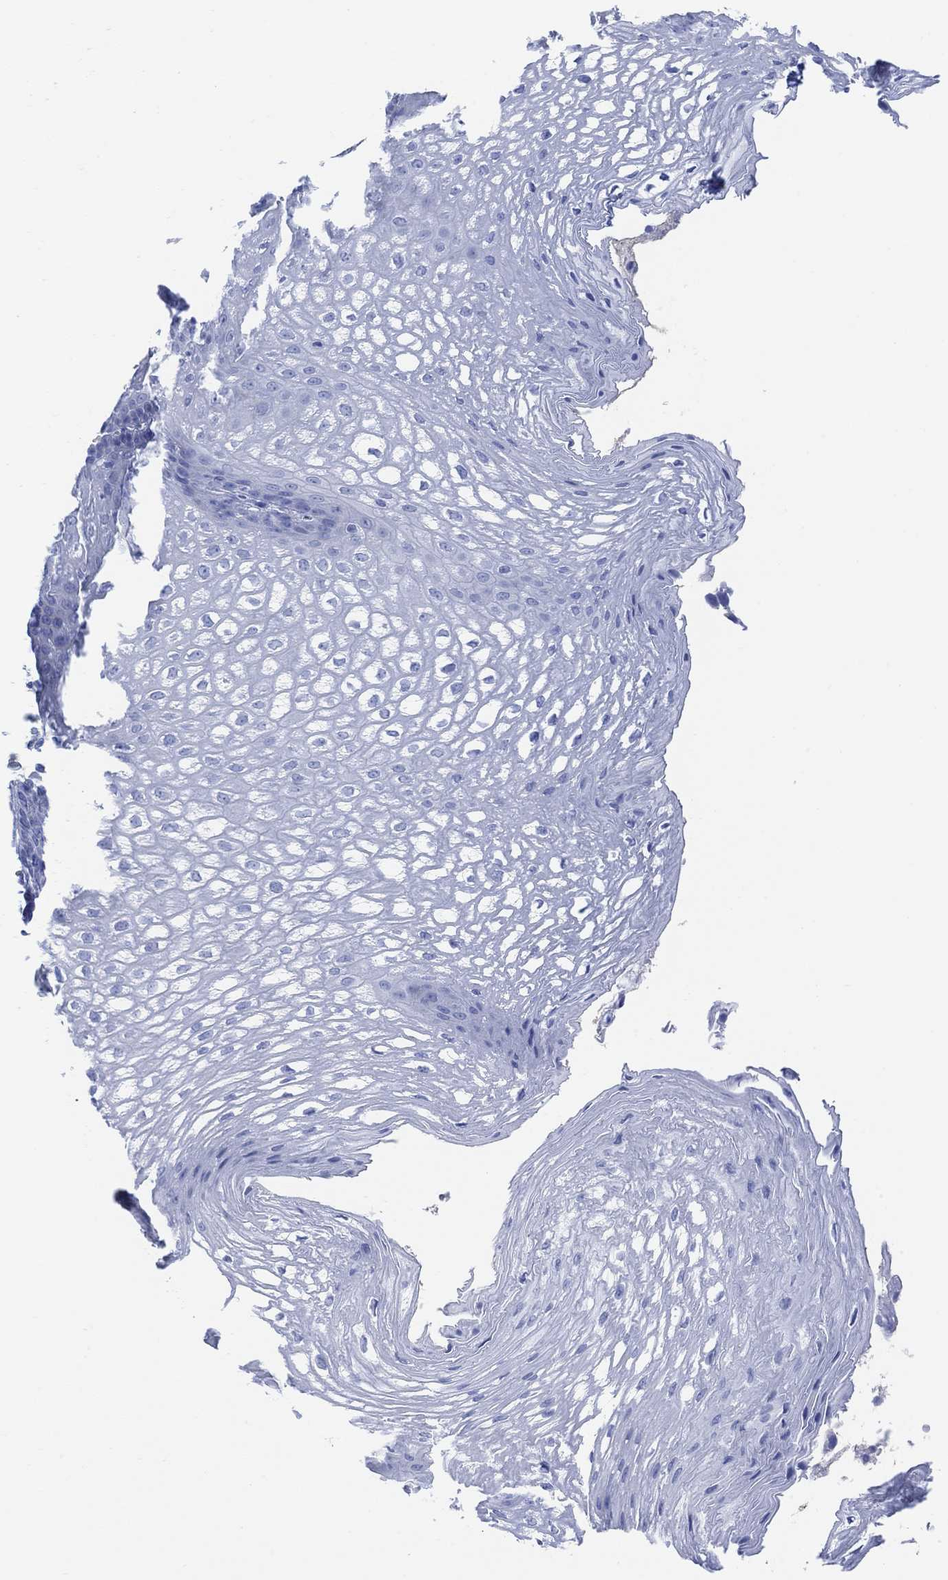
{"staining": {"intensity": "negative", "quantity": "none", "location": "none"}, "tissue": "esophagus", "cell_type": "Squamous epithelial cells", "image_type": "normal", "snomed": [{"axis": "morphology", "description": "Normal tissue, NOS"}, {"axis": "topography", "description": "Esophagus"}], "caption": "This is an immunohistochemistry histopathology image of benign esophagus. There is no expression in squamous epithelial cells.", "gene": "GNG13", "patient": {"sex": "male", "age": 72}}